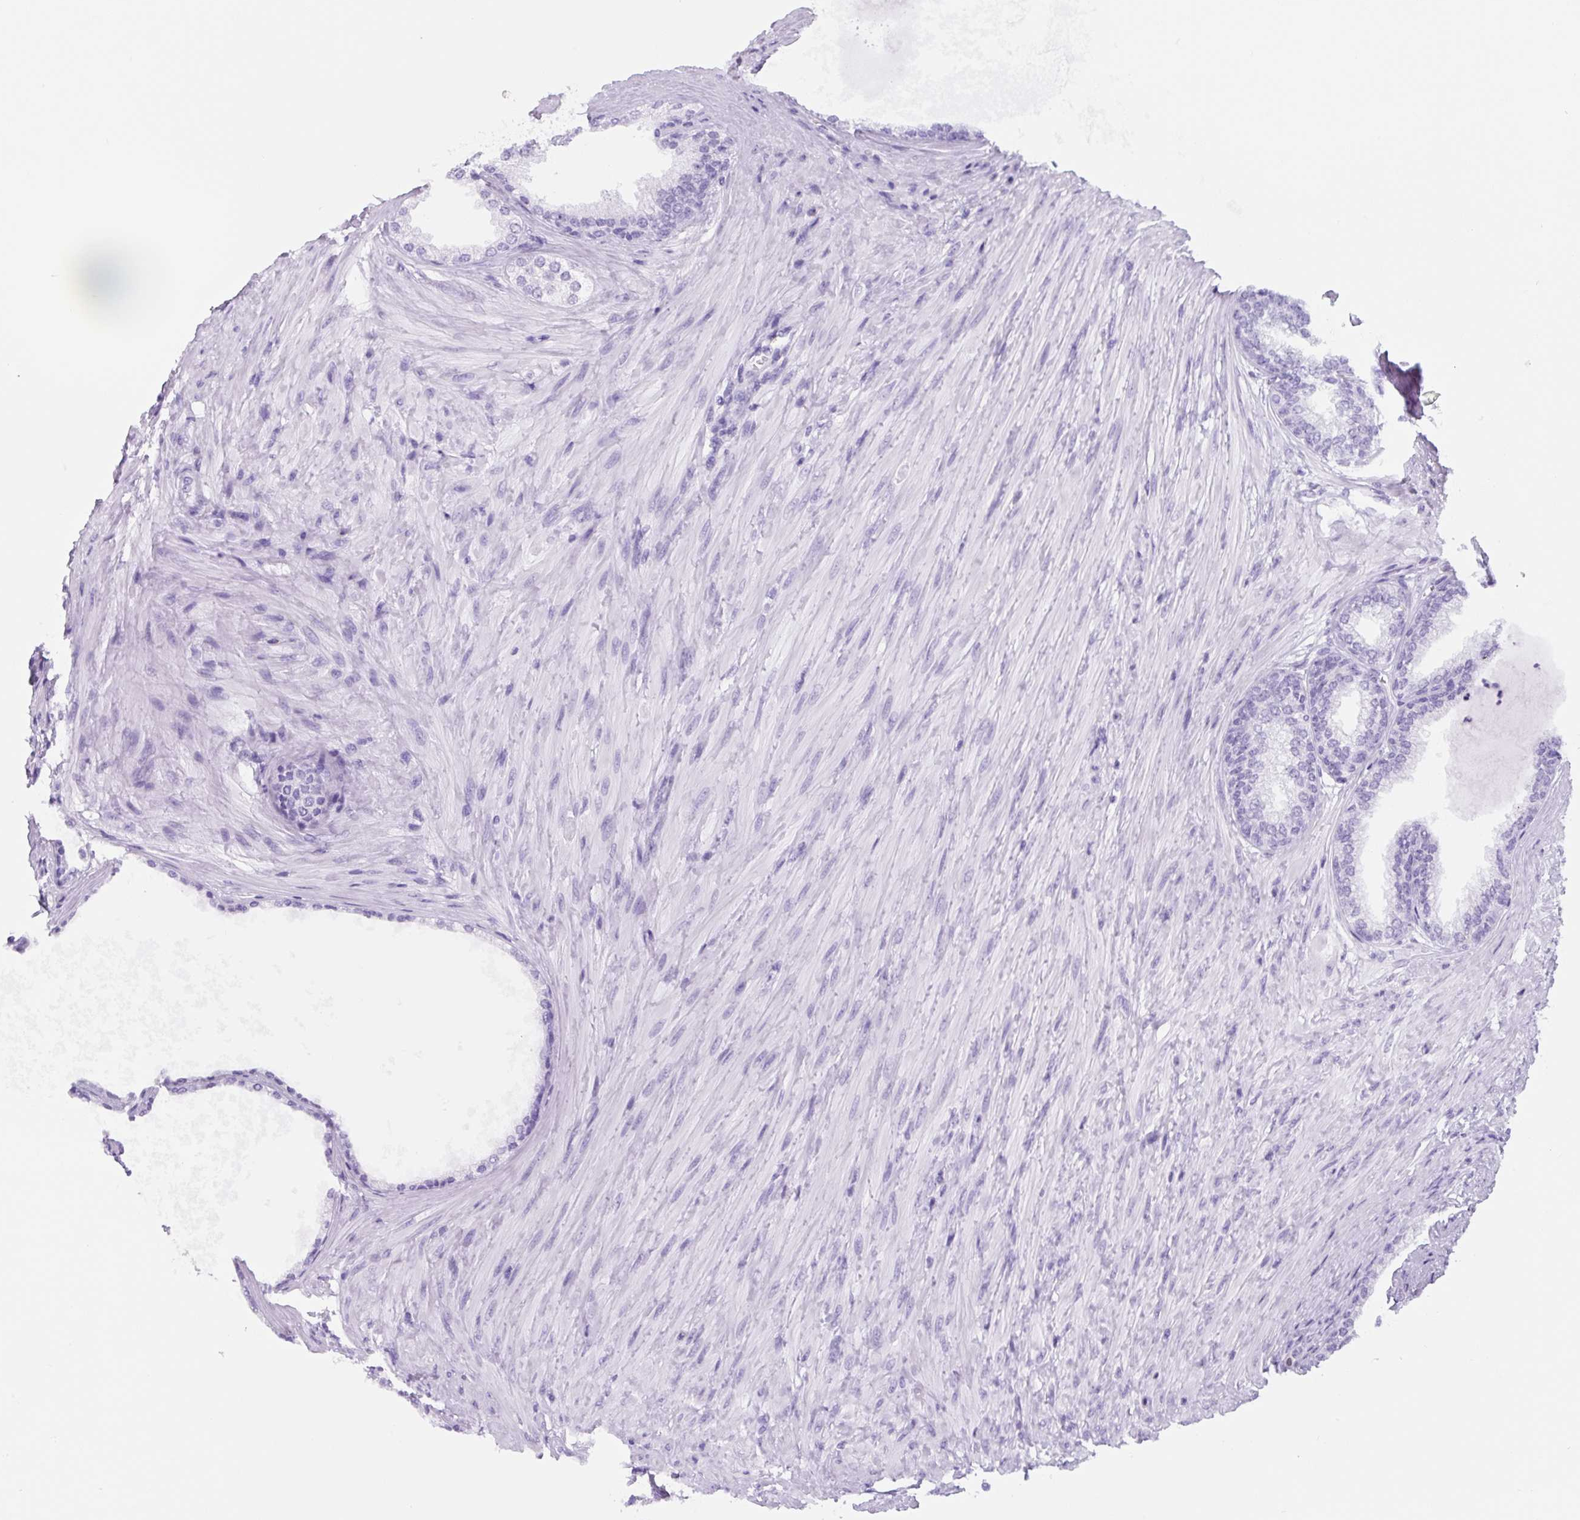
{"staining": {"intensity": "negative", "quantity": "none", "location": "none"}, "tissue": "prostate", "cell_type": "Glandular cells", "image_type": "normal", "snomed": [{"axis": "morphology", "description": "Normal tissue, NOS"}, {"axis": "topography", "description": "Prostate"}], "caption": "Photomicrograph shows no significant protein positivity in glandular cells of benign prostate.", "gene": "TNFRSF8", "patient": {"sex": "male", "age": 76}}